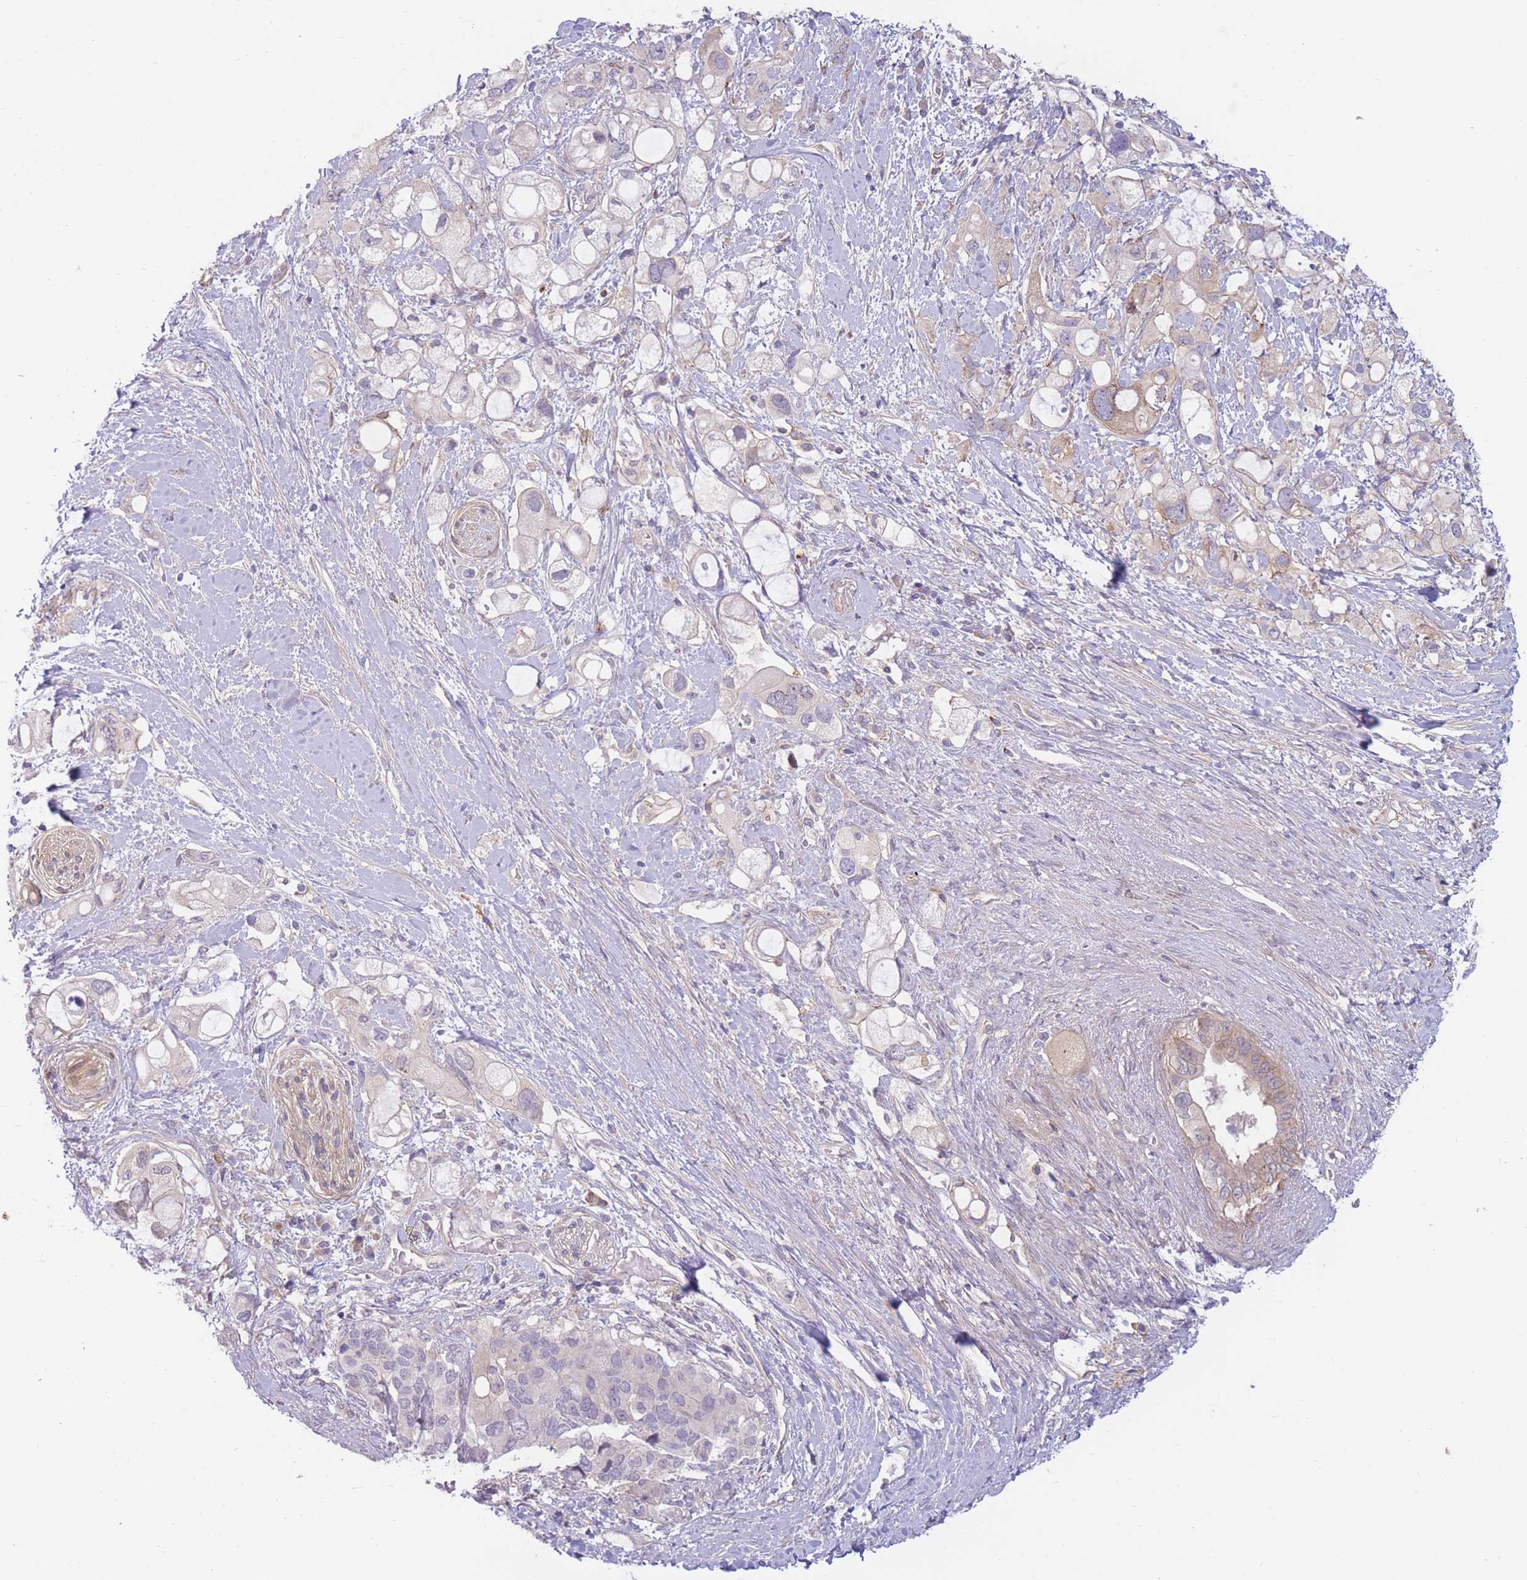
{"staining": {"intensity": "weak", "quantity": "<25%", "location": "cytoplasmic/membranous"}, "tissue": "pancreatic cancer", "cell_type": "Tumor cells", "image_type": "cancer", "snomed": [{"axis": "morphology", "description": "Adenocarcinoma, NOS"}, {"axis": "topography", "description": "Pancreas"}], "caption": "Adenocarcinoma (pancreatic) was stained to show a protein in brown. There is no significant expression in tumor cells. (Stains: DAB IHC with hematoxylin counter stain, Microscopy: brightfield microscopy at high magnification).", "gene": "WDR93", "patient": {"sex": "female", "age": 56}}